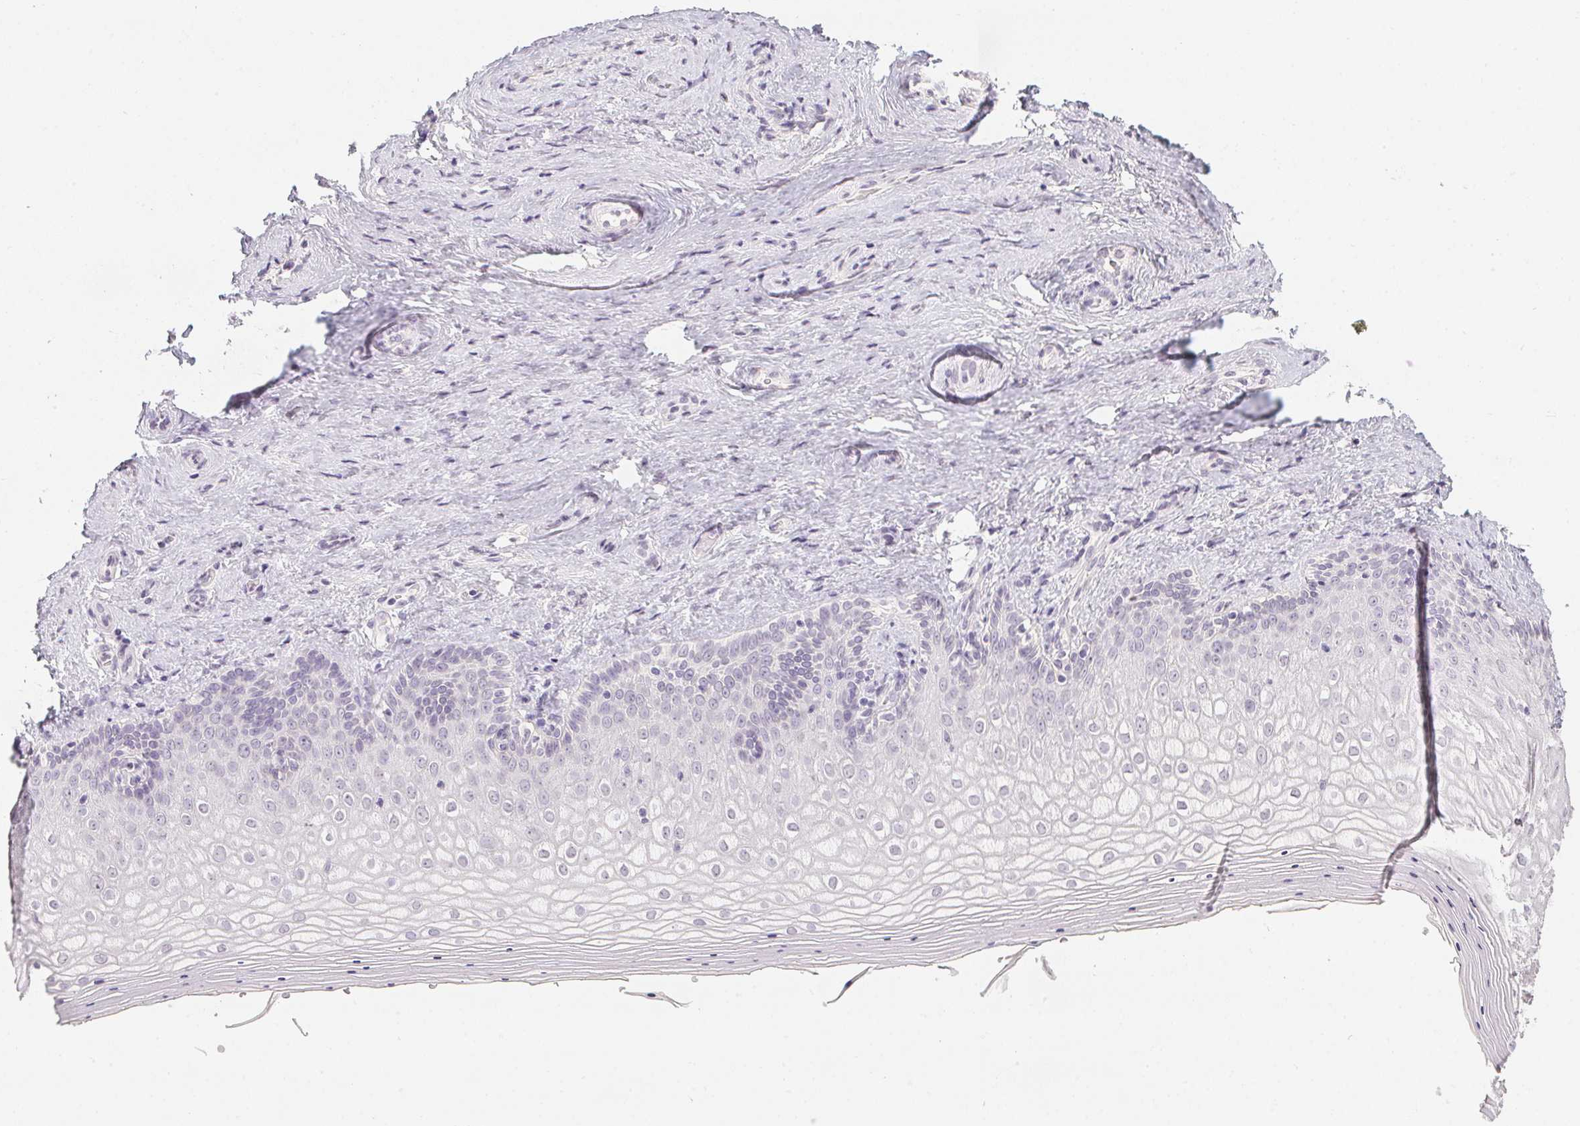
{"staining": {"intensity": "negative", "quantity": "none", "location": "none"}, "tissue": "vagina", "cell_type": "Squamous epithelial cells", "image_type": "normal", "snomed": [{"axis": "morphology", "description": "Normal tissue, NOS"}, {"axis": "topography", "description": "Vagina"}], "caption": "Immunohistochemistry histopathology image of unremarkable human vagina stained for a protein (brown), which reveals no expression in squamous epithelial cells. The staining was performed using DAB to visualize the protein expression in brown, while the nuclei were stained in blue with hematoxylin (Magnification: 20x).", "gene": "PPY", "patient": {"sex": "female", "age": 42}}